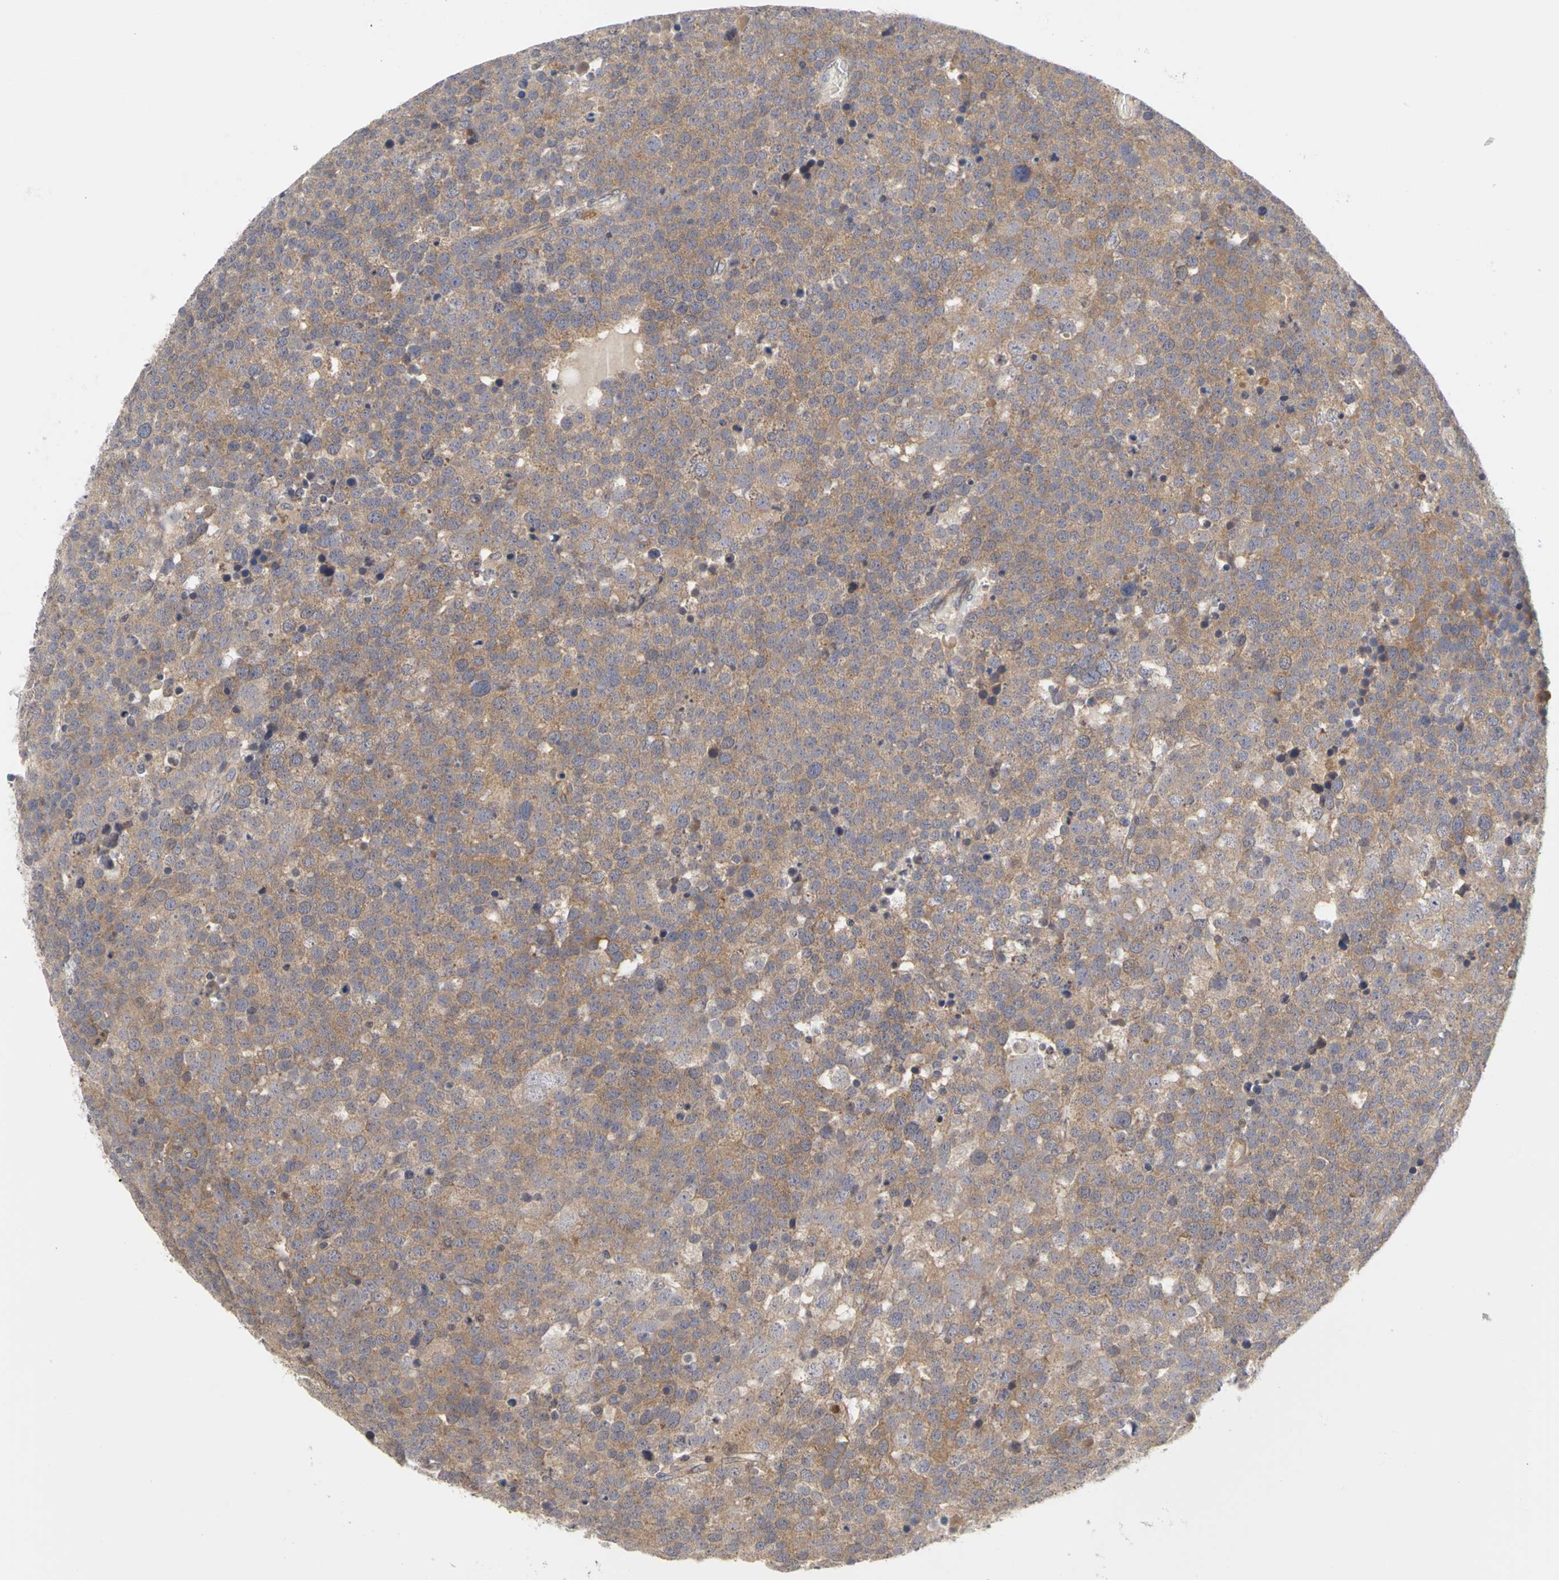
{"staining": {"intensity": "weak", "quantity": ">75%", "location": "cytoplasmic/membranous"}, "tissue": "testis cancer", "cell_type": "Tumor cells", "image_type": "cancer", "snomed": [{"axis": "morphology", "description": "Seminoma, NOS"}, {"axis": "topography", "description": "Testis"}], "caption": "Protein expression analysis of testis cancer (seminoma) displays weak cytoplasmic/membranous staining in about >75% of tumor cells. (DAB IHC with brightfield microscopy, high magnification).", "gene": "IRAK1", "patient": {"sex": "male", "age": 71}}